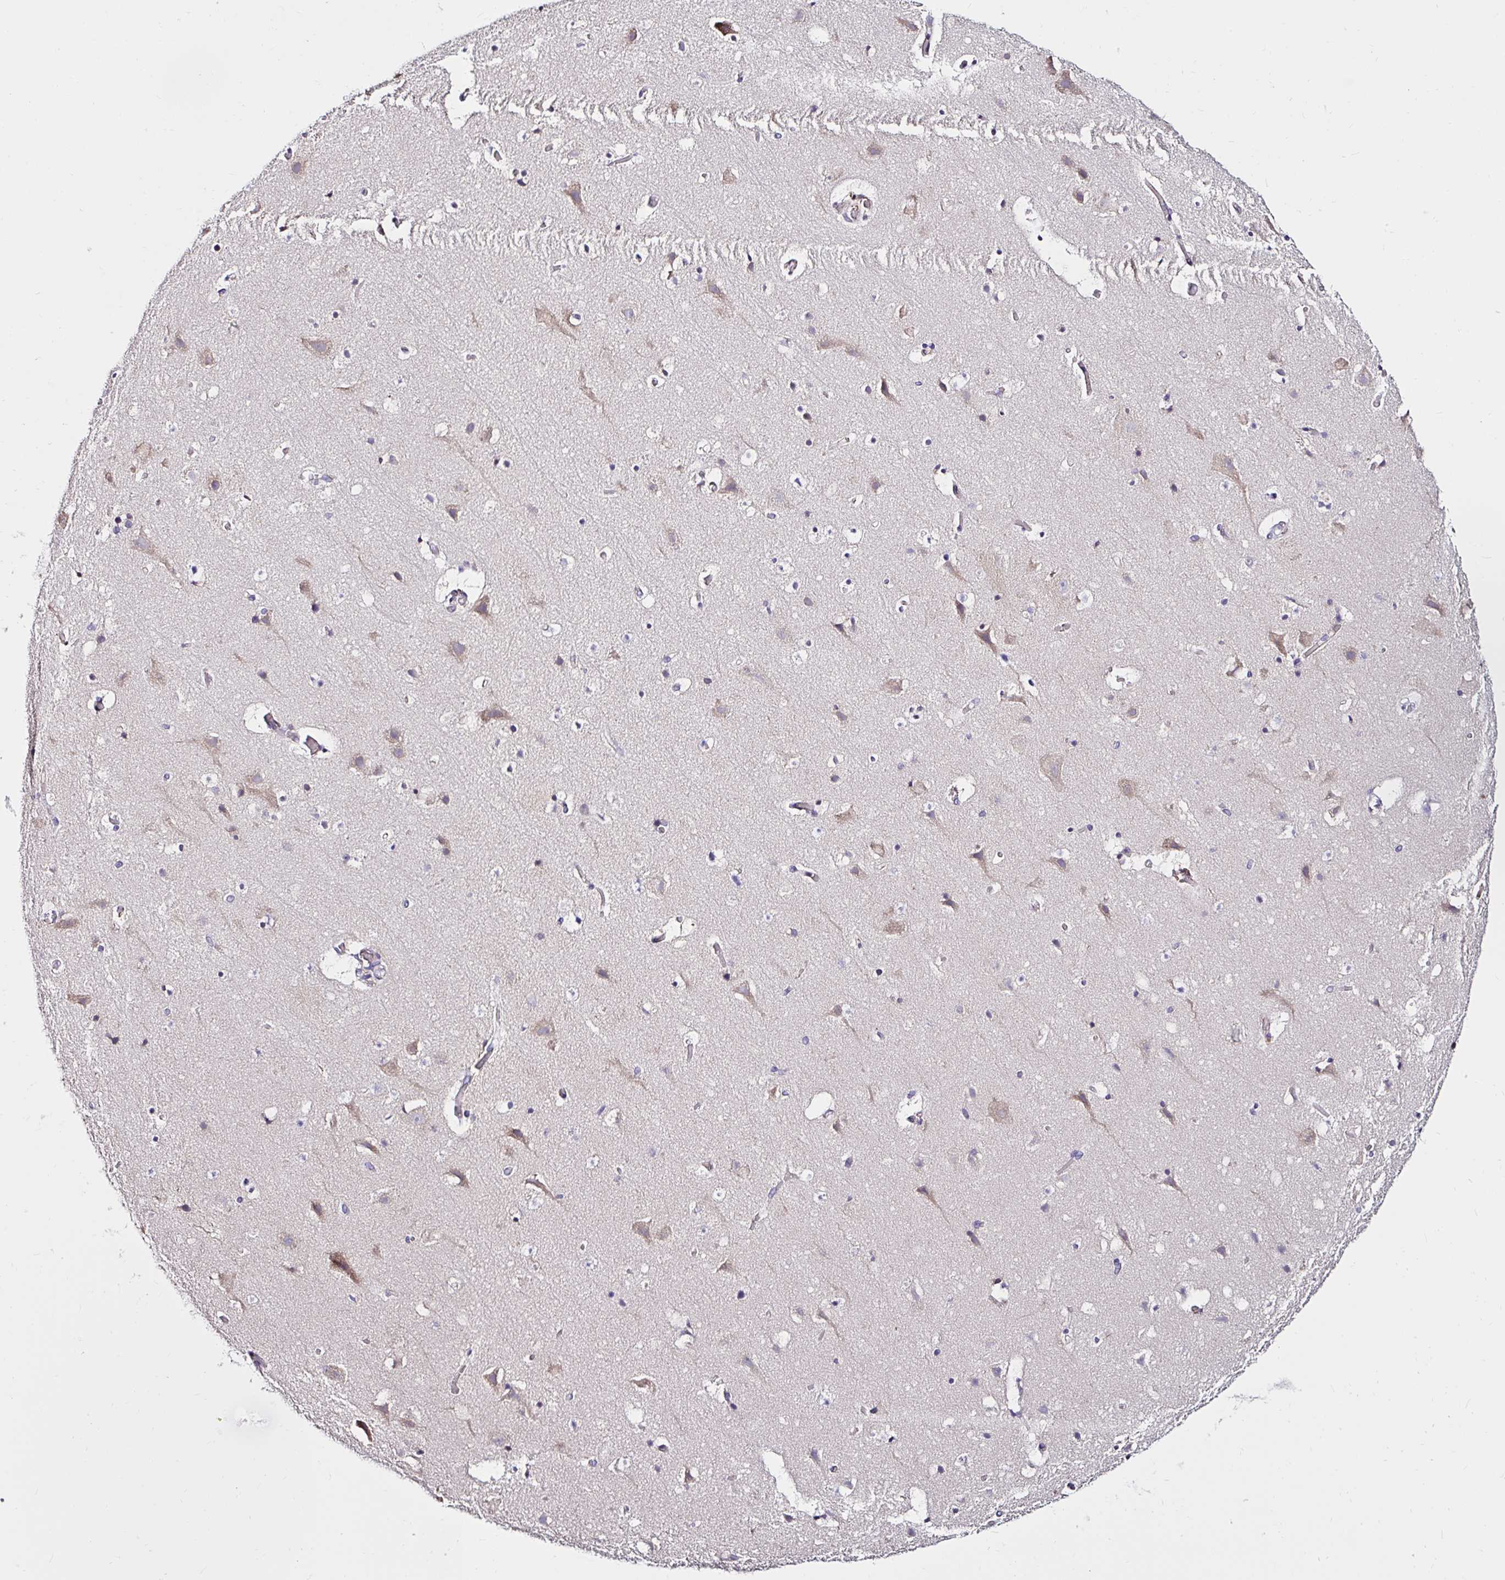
{"staining": {"intensity": "negative", "quantity": "none", "location": "none"}, "tissue": "cerebral cortex", "cell_type": "Endothelial cells", "image_type": "normal", "snomed": [{"axis": "morphology", "description": "Normal tissue, NOS"}, {"axis": "topography", "description": "Cerebral cortex"}], "caption": "IHC of unremarkable cerebral cortex shows no positivity in endothelial cells. (Brightfield microscopy of DAB (3,3'-diaminobenzidine) immunohistochemistry at high magnification).", "gene": "VSIG2", "patient": {"sex": "female", "age": 42}}